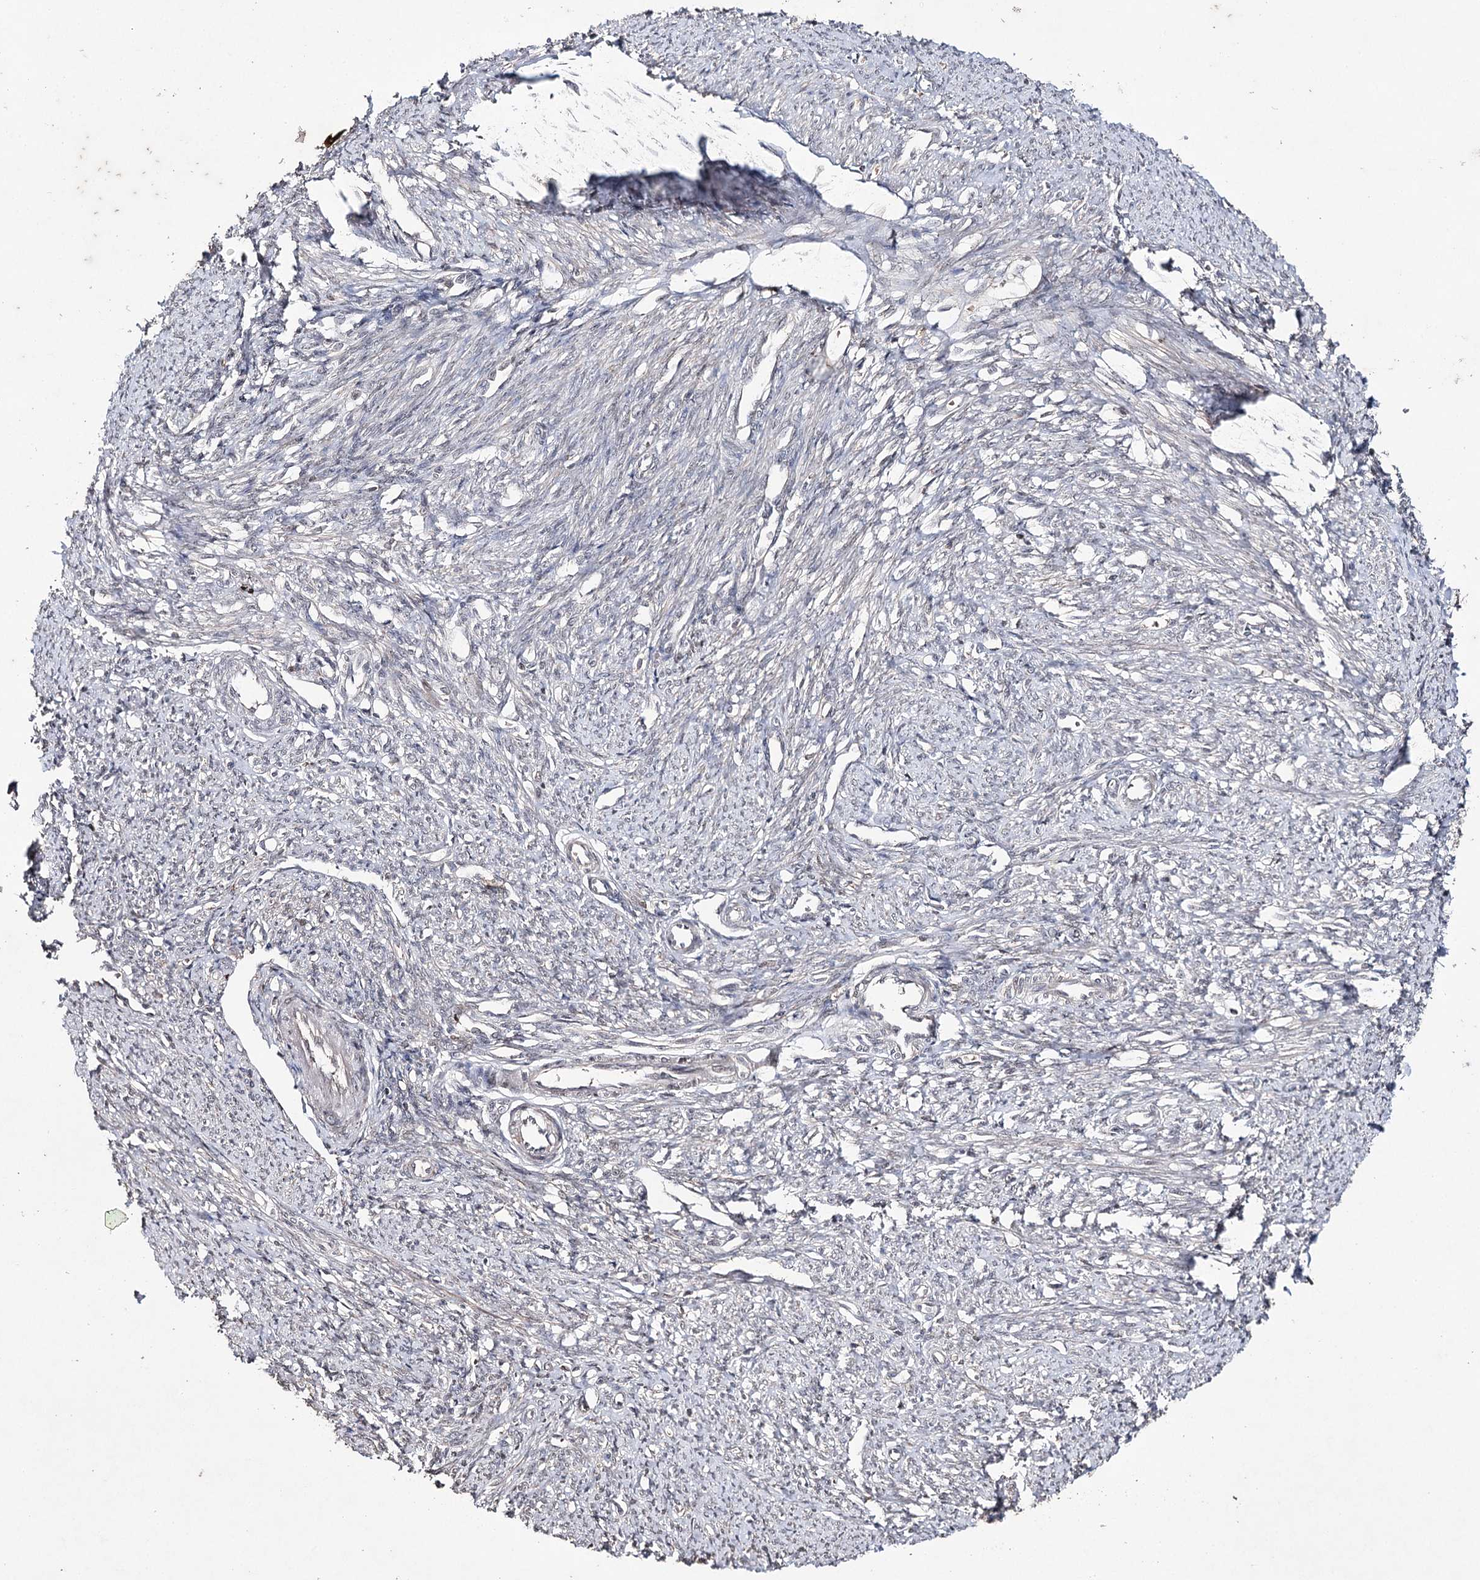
{"staining": {"intensity": "negative", "quantity": "none", "location": "none"}, "tissue": "smooth muscle", "cell_type": "Smooth muscle cells", "image_type": "normal", "snomed": [{"axis": "morphology", "description": "Normal tissue, NOS"}, {"axis": "topography", "description": "Smooth muscle"}, {"axis": "topography", "description": "Uterus"}], "caption": "An immunohistochemistry micrograph of normal smooth muscle is shown. There is no staining in smooth muscle cells of smooth muscle. (Brightfield microscopy of DAB (3,3'-diaminobenzidine) immunohistochemistry (IHC) at high magnification).", "gene": "SYNGR3", "patient": {"sex": "female", "age": 59}}